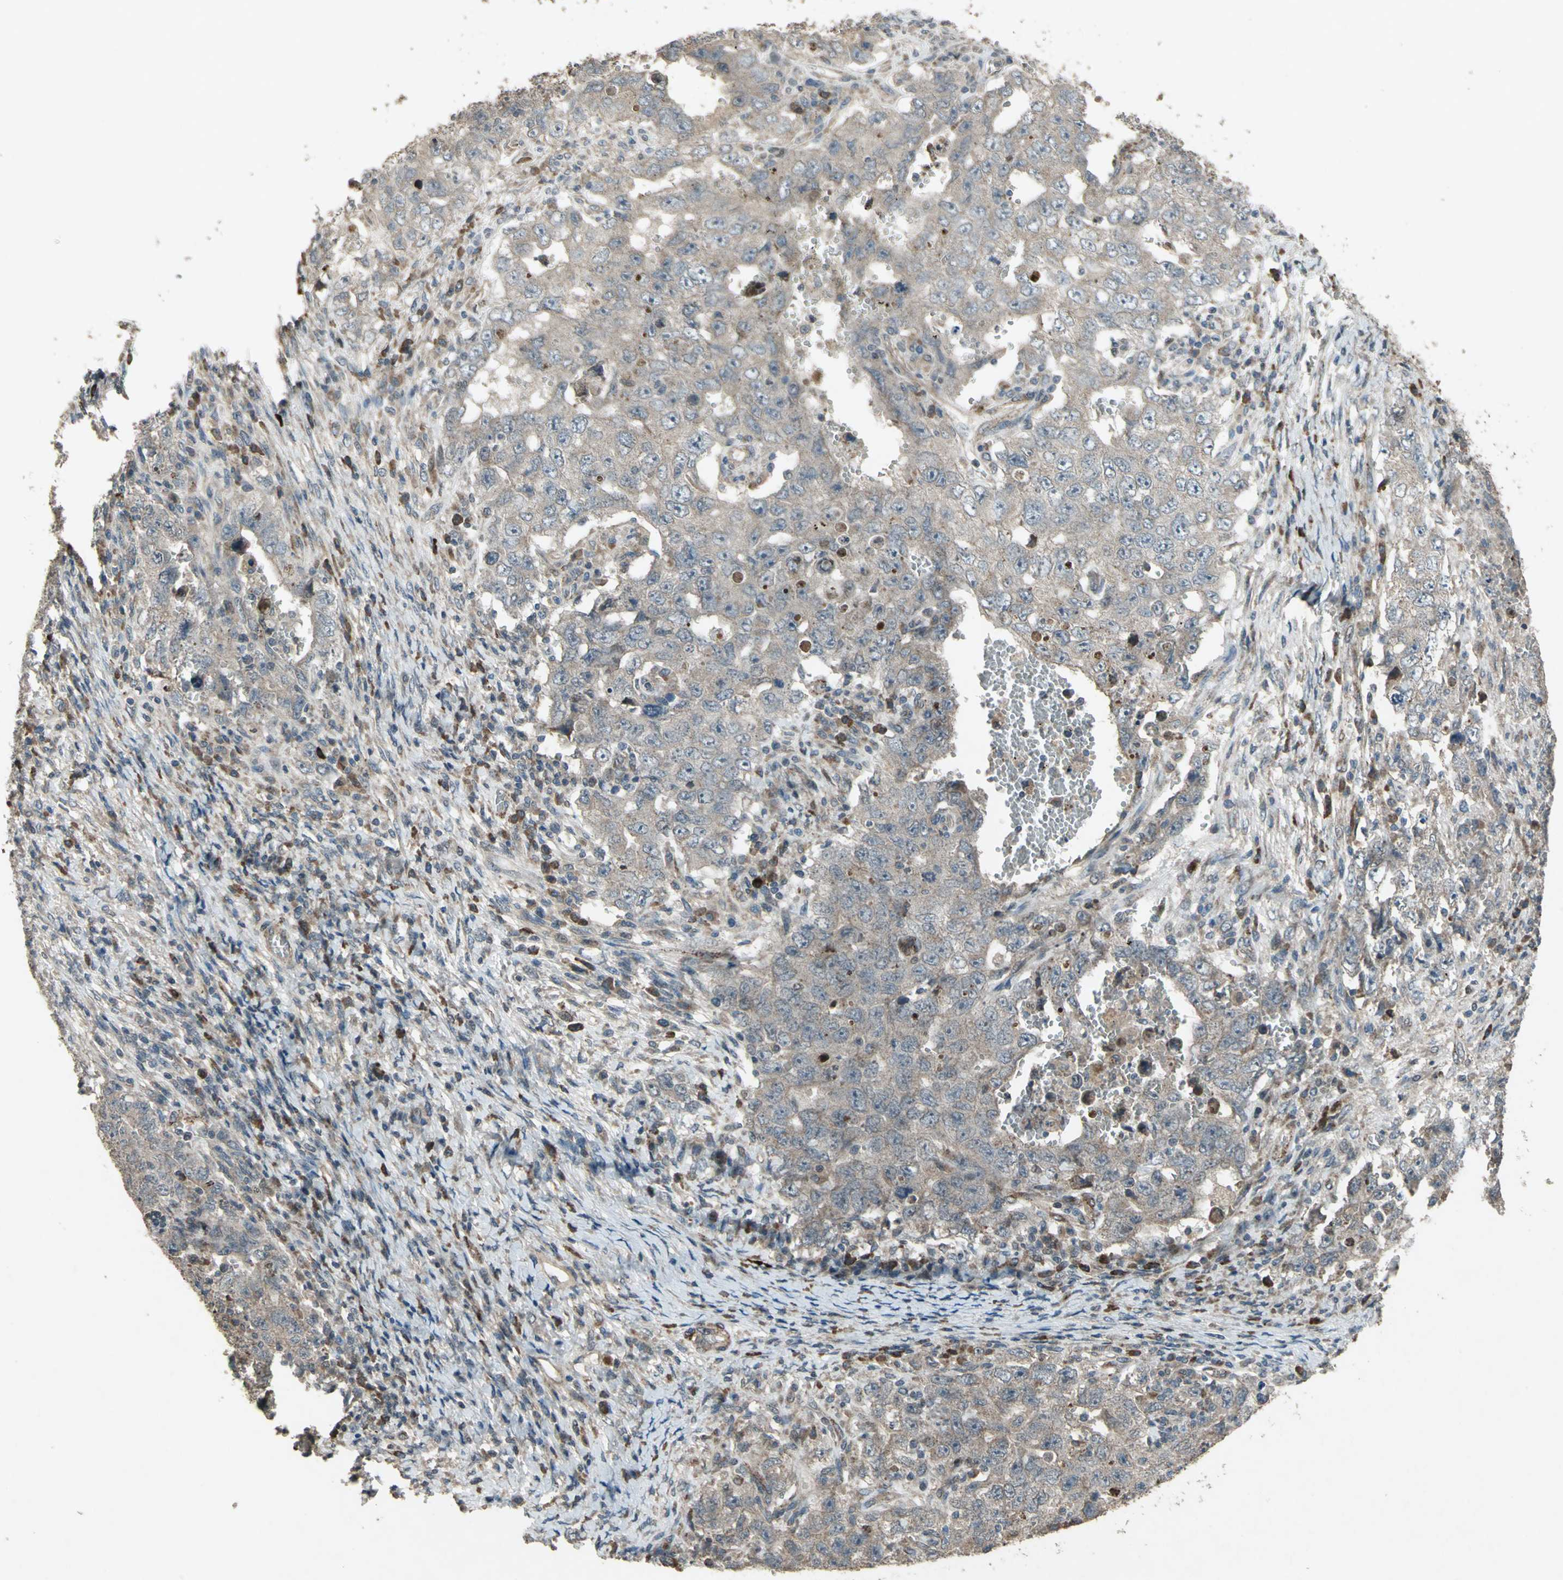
{"staining": {"intensity": "weak", "quantity": ">75%", "location": "cytoplasmic/membranous"}, "tissue": "testis cancer", "cell_type": "Tumor cells", "image_type": "cancer", "snomed": [{"axis": "morphology", "description": "Carcinoma, Embryonal, NOS"}, {"axis": "topography", "description": "Testis"}], "caption": "The image shows immunohistochemical staining of testis cancer (embryonal carcinoma). There is weak cytoplasmic/membranous positivity is present in about >75% of tumor cells. The staining was performed using DAB to visualize the protein expression in brown, while the nuclei were stained in blue with hematoxylin (Magnification: 20x).", "gene": "SEPTIN4", "patient": {"sex": "male", "age": 26}}